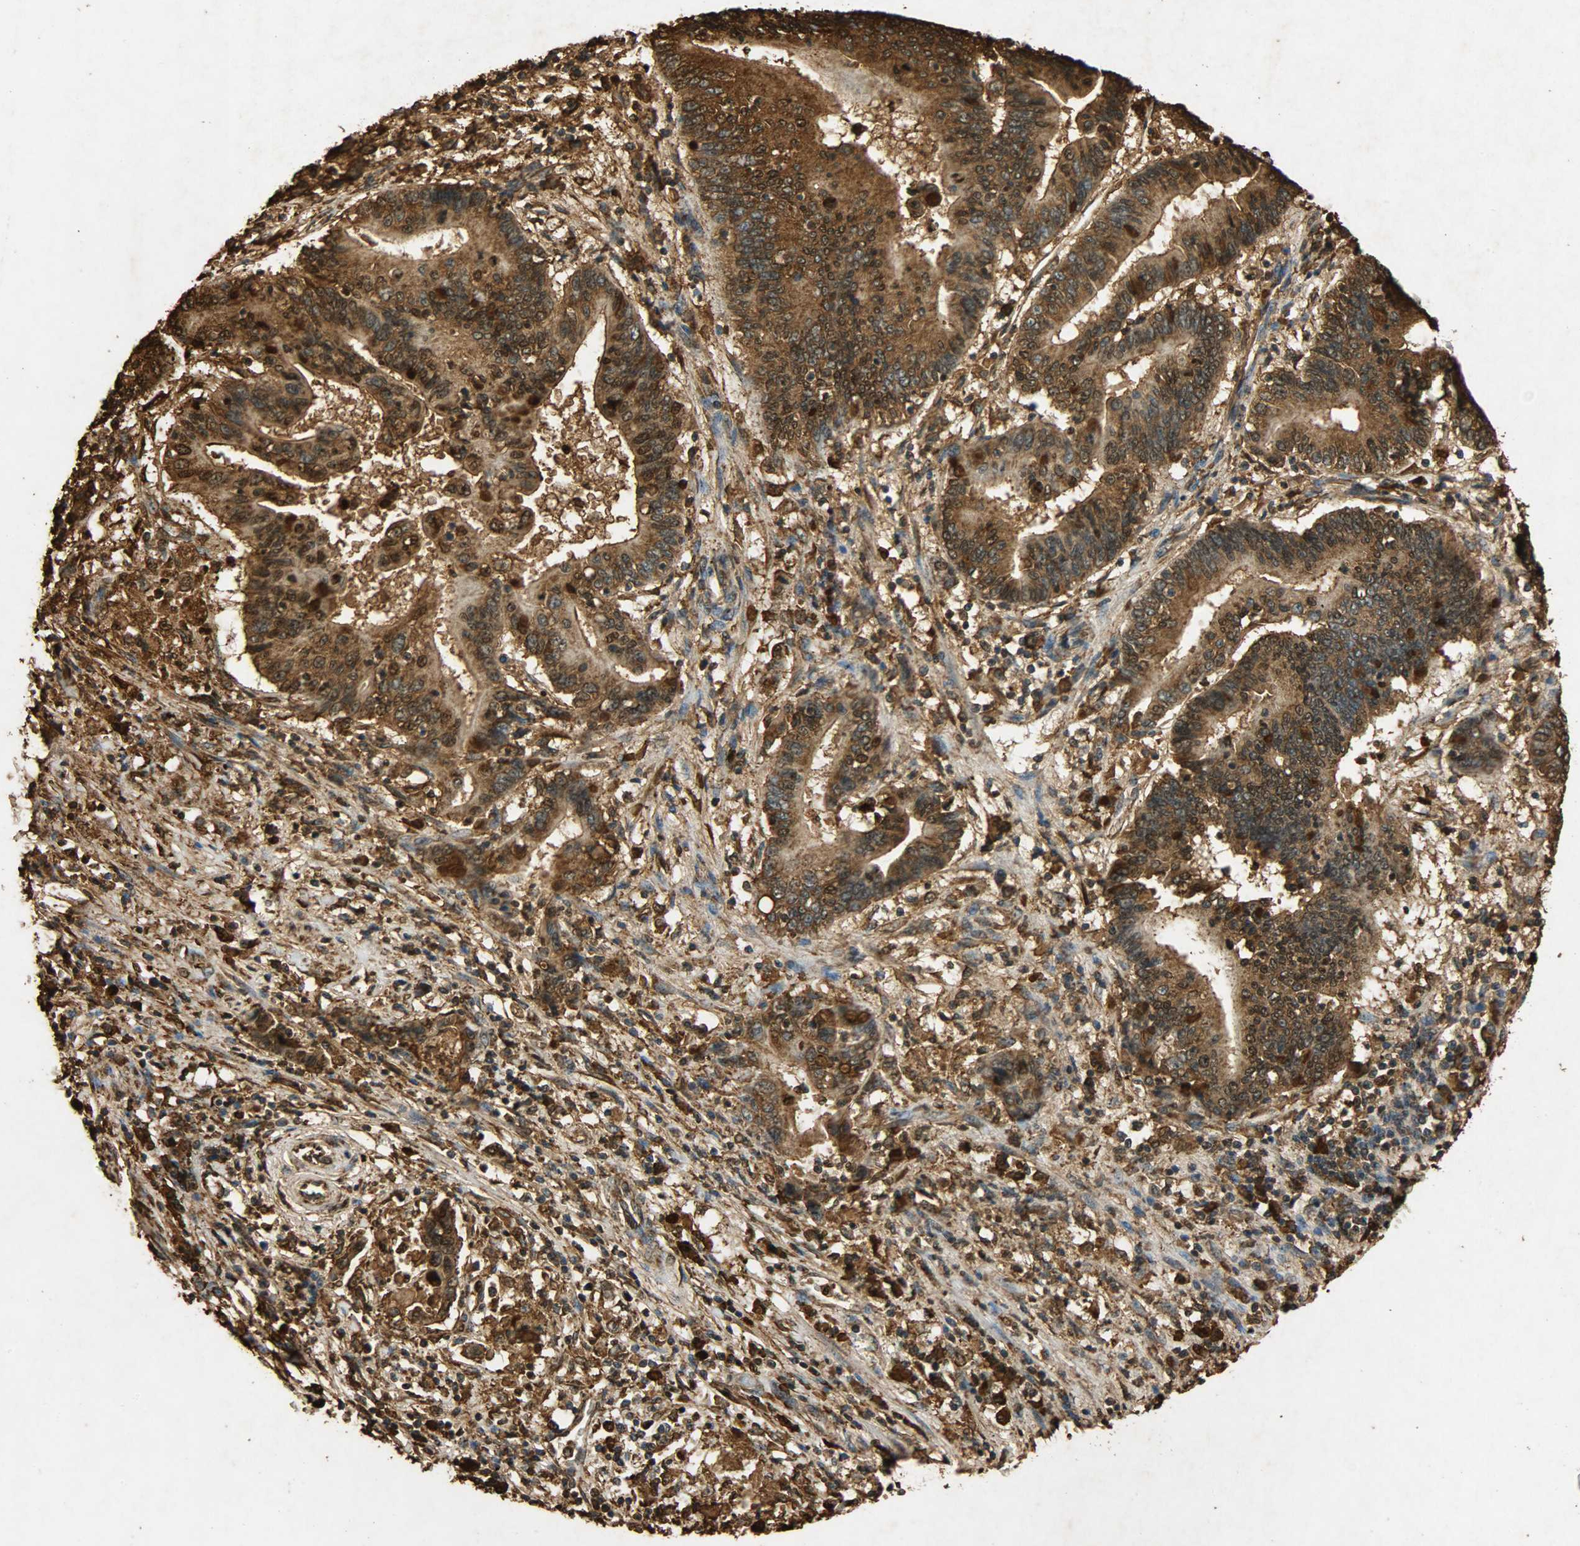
{"staining": {"intensity": "strong", "quantity": ">75%", "location": "cytoplasmic/membranous,nuclear"}, "tissue": "pancreatic cancer", "cell_type": "Tumor cells", "image_type": "cancer", "snomed": [{"axis": "morphology", "description": "Adenocarcinoma, NOS"}, {"axis": "topography", "description": "Pancreas"}], "caption": "Pancreatic cancer tissue exhibits strong cytoplasmic/membranous and nuclear staining in about >75% of tumor cells", "gene": "HSP90B1", "patient": {"sex": "female", "age": 48}}